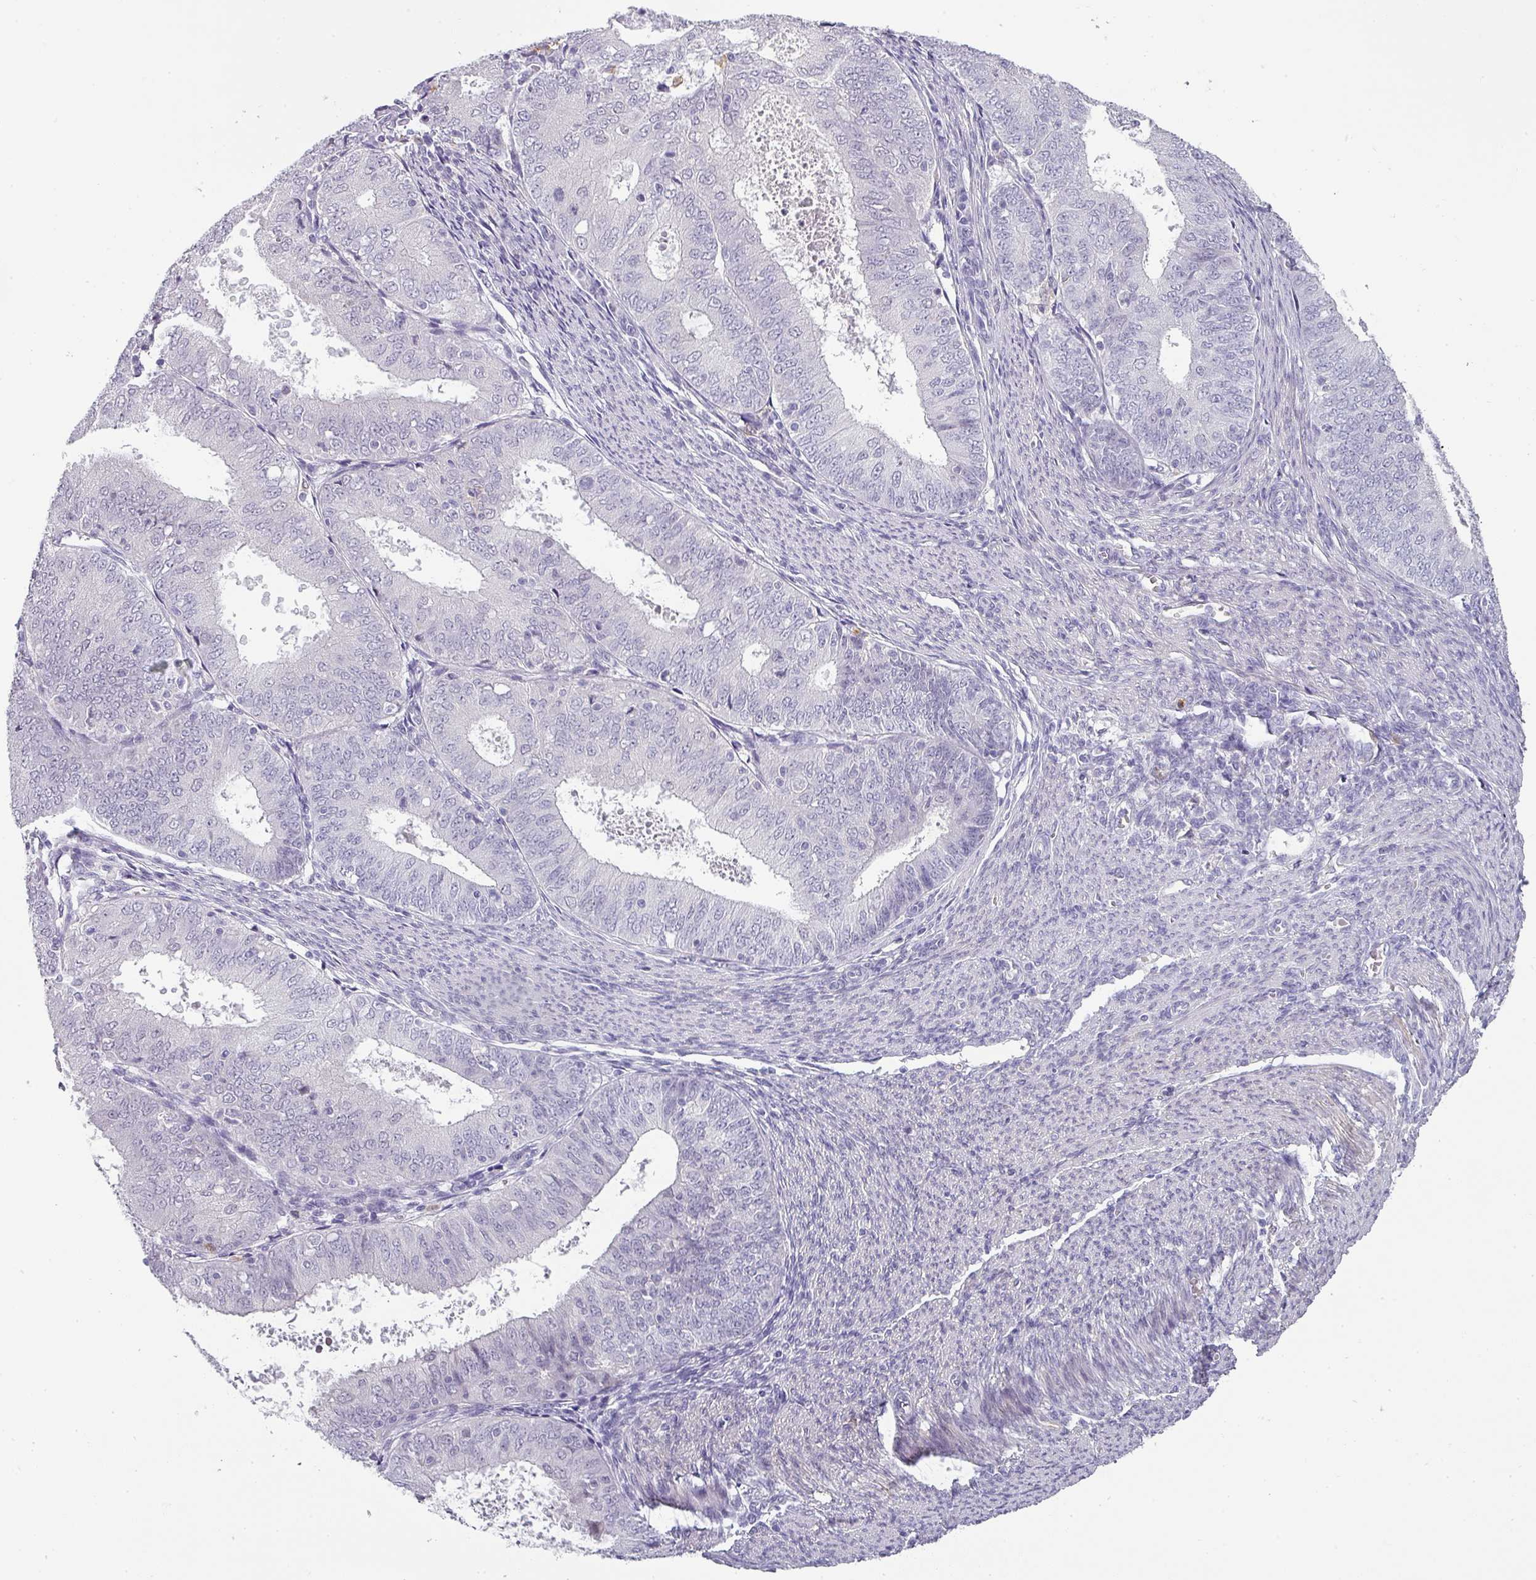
{"staining": {"intensity": "negative", "quantity": "none", "location": "none"}, "tissue": "endometrial cancer", "cell_type": "Tumor cells", "image_type": "cancer", "snomed": [{"axis": "morphology", "description": "Adenocarcinoma, NOS"}, {"axis": "topography", "description": "Endometrium"}], "caption": "Tumor cells show no significant protein staining in adenocarcinoma (endometrial).", "gene": "BTLA", "patient": {"sex": "female", "age": 57}}